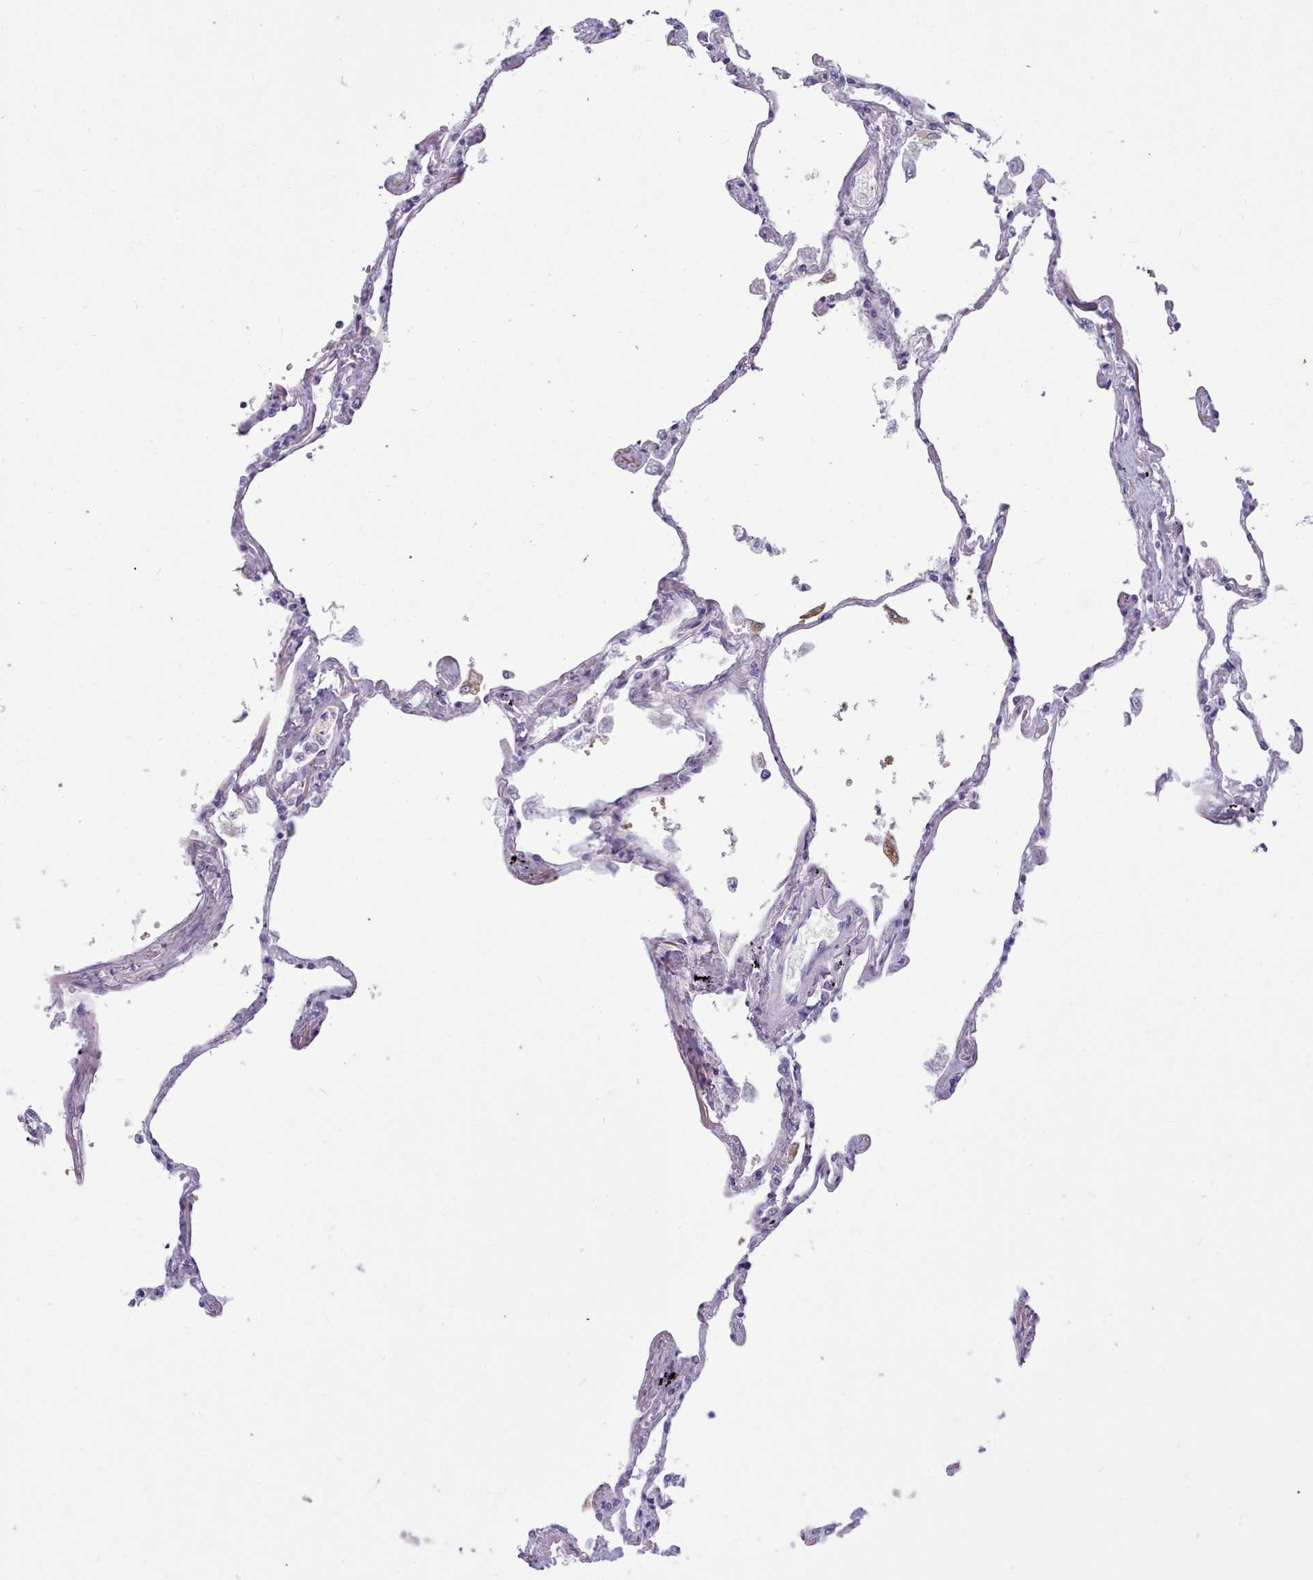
{"staining": {"intensity": "negative", "quantity": "none", "location": "none"}, "tissue": "lung", "cell_type": "Alveolar cells", "image_type": "normal", "snomed": [{"axis": "morphology", "description": "Normal tissue, NOS"}, {"axis": "topography", "description": "Lung"}], "caption": "Immunohistochemical staining of normal human lung reveals no significant expression in alveolar cells. The staining was performed using DAB (3,3'-diaminobenzidine) to visualize the protein expression in brown, while the nuclei were stained in blue with hematoxylin (Magnification: 20x).", "gene": "NKX1", "patient": {"sex": "female", "age": 67}}